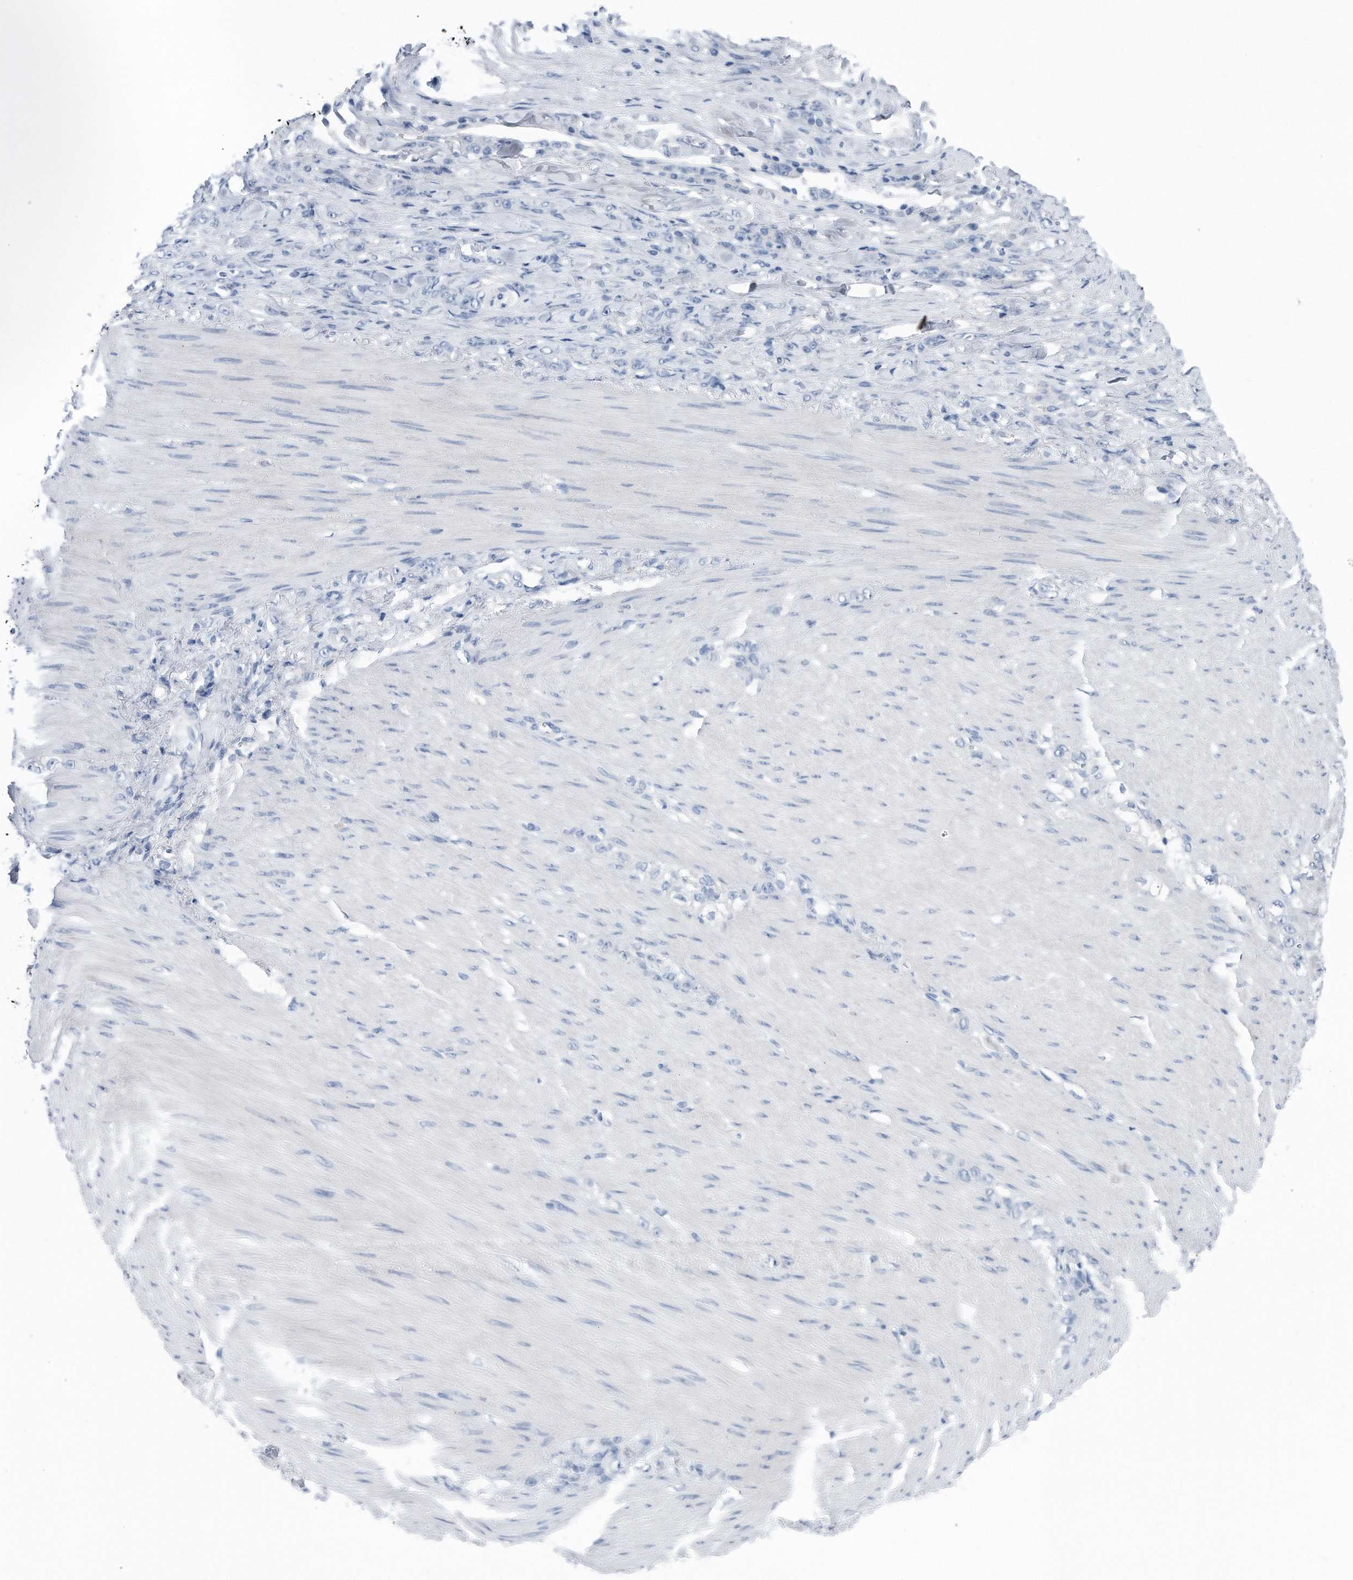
{"staining": {"intensity": "negative", "quantity": "none", "location": "none"}, "tissue": "stomach cancer", "cell_type": "Tumor cells", "image_type": "cancer", "snomed": [{"axis": "morphology", "description": "Normal tissue, NOS"}, {"axis": "morphology", "description": "Adenocarcinoma, NOS"}, {"axis": "topography", "description": "Stomach"}], "caption": "IHC histopathology image of neoplastic tissue: human stomach cancer (adenocarcinoma) stained with DAB shows no significant protein positivity in tumor cells. (Brightfield microscopy of DAB (3,3'-diaminobenzidine) IHC at high magnification).", "gene": "YRDC", "patient": {"sex": "male", "age": 82}}